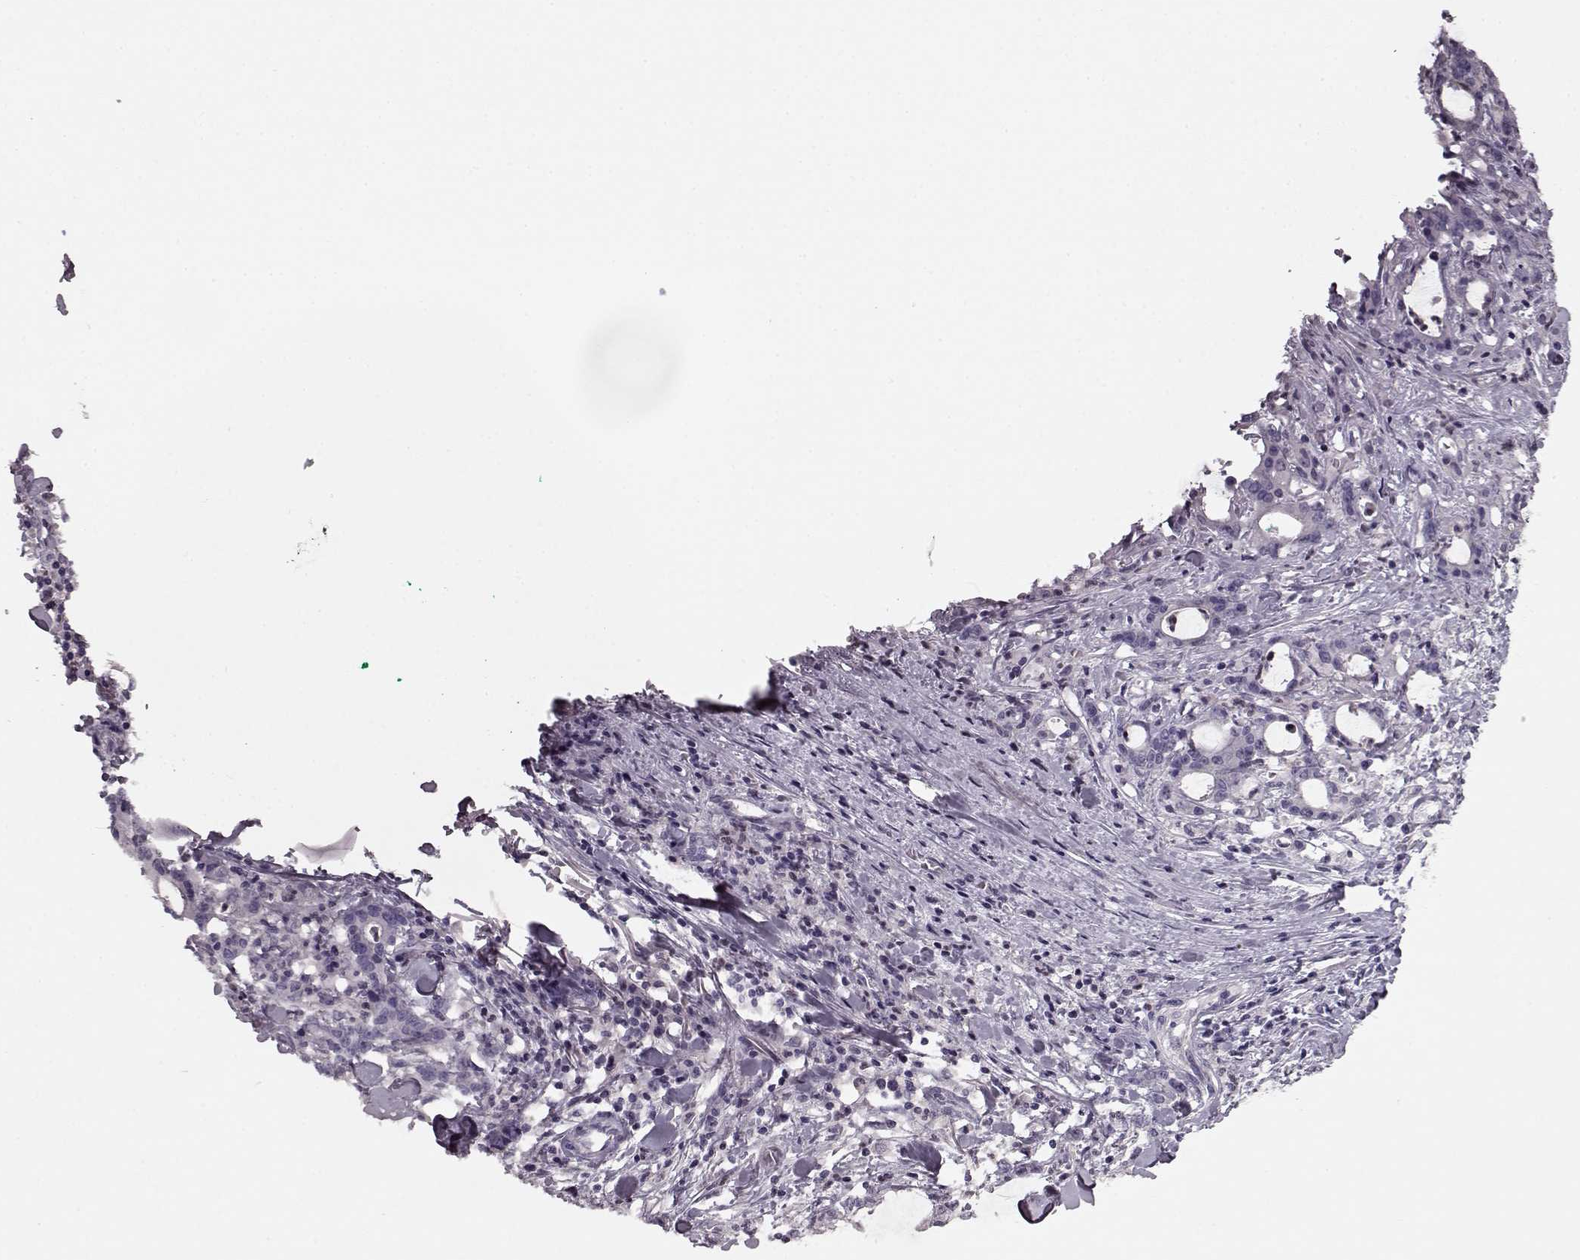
{"staining": {"intensity": "negative", "quantity": "none", "location": "none"}, "tissue": "stomach cancer", "cell_type": "Tumor cells", "image_type": "cancer", "snomed": [{"axis": "morphology", "description": "Adenocarcinoma, NOS"}, {"axis": "topography", "description": "Stomach, upper"}], "caption": "Stomach cancer (adenocarcinoma) was stained to show a protein in brown. There is no significant positivity in tumor cells. (IHC, brightfield microscopy, high magnification).", "gene": "RP1L1", "patient": {"sex": "male", "age": 68}}